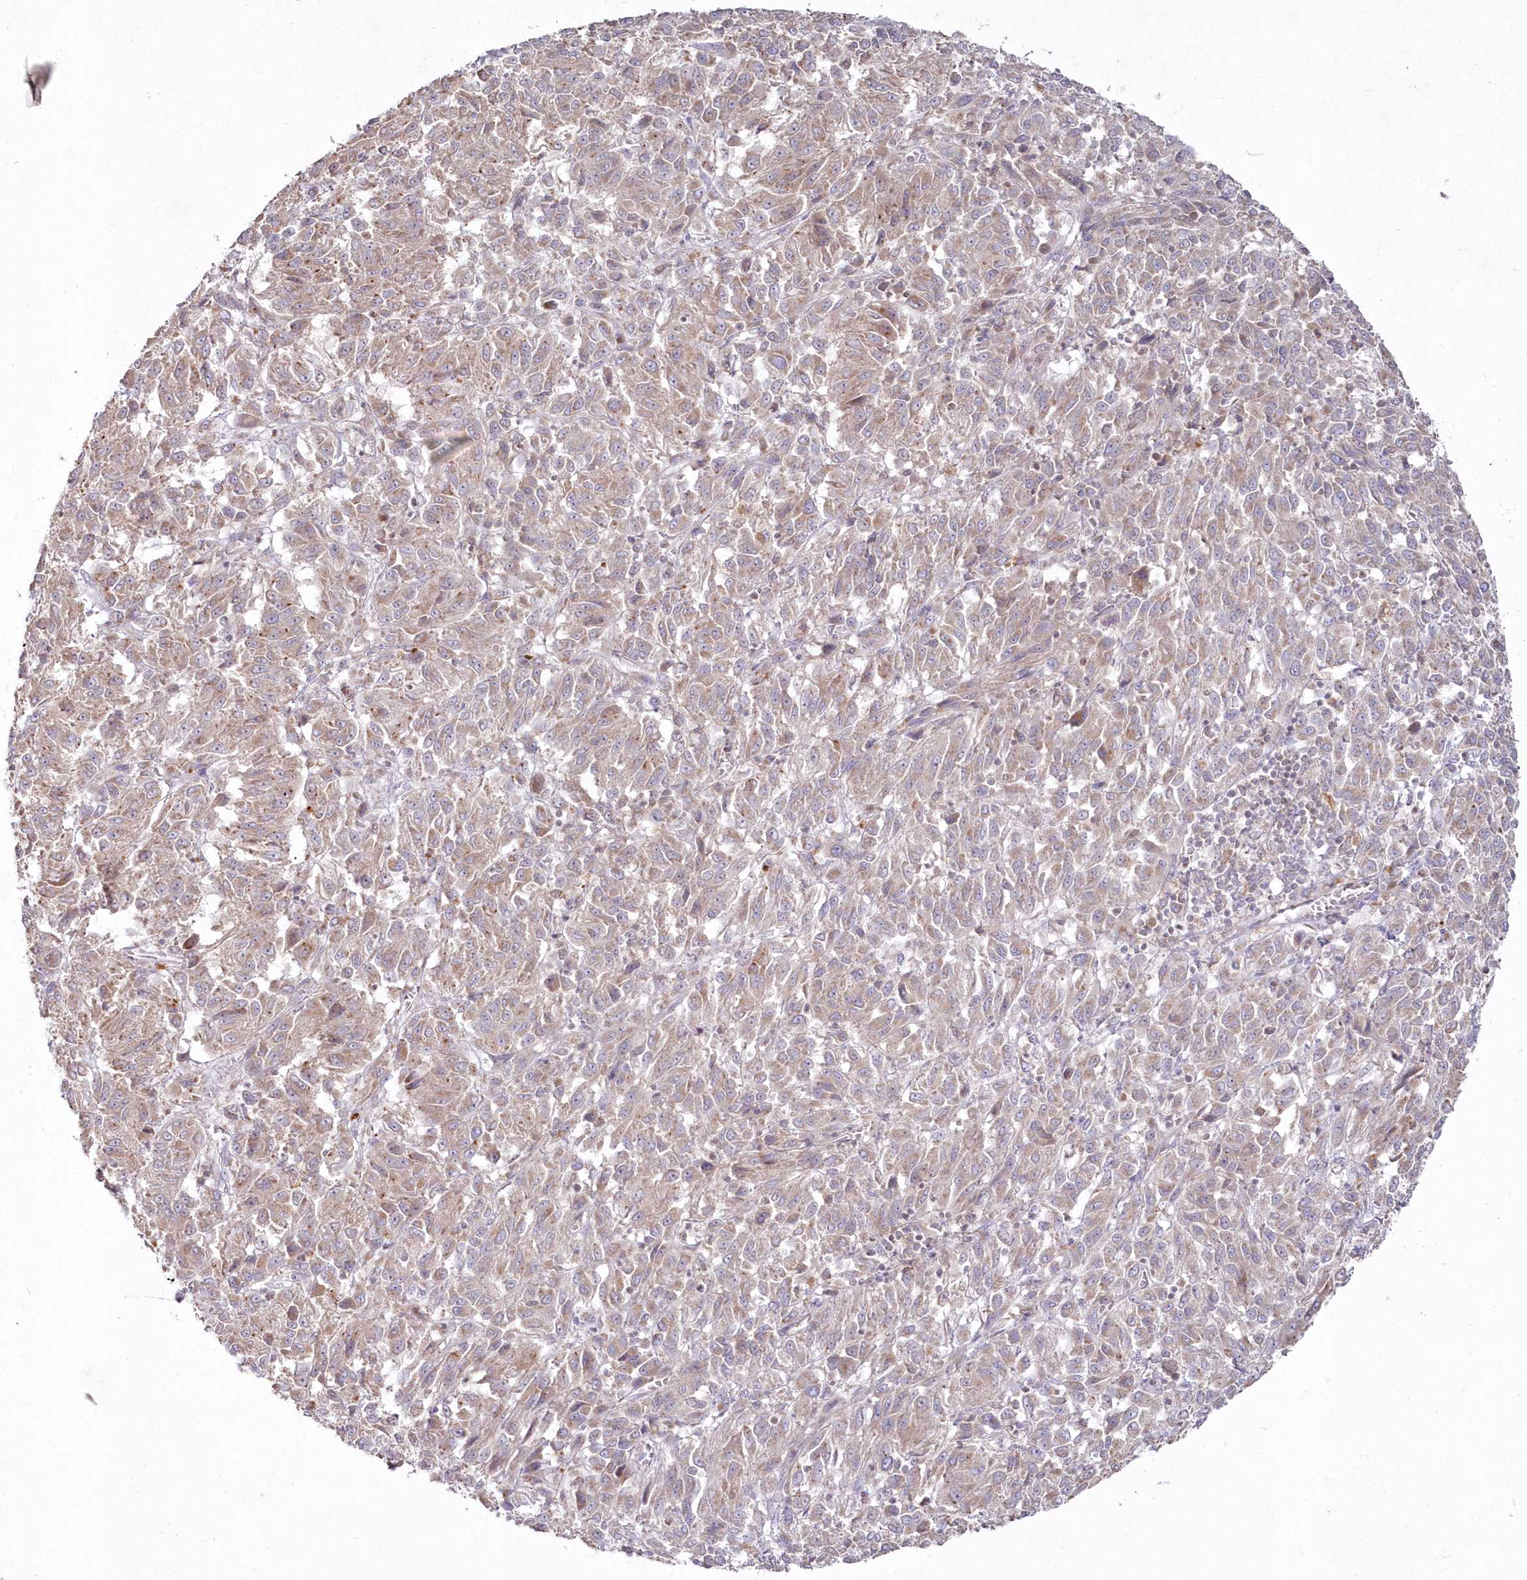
{"staining": {"intensity": "weak", "quantity": ">75%", "location": "cytoplasmic/membranous"}, "tissue": "melanoma", "cell_type": "Tumor cells", "image_type": "cancer", "snomed": [{"axis": "morphology", "description": "Malignant melanoma, Metastatic site"}, {"axis": "topography", "description": "Lung"}], "caption": "A brown stain highlights weak cytoplasmic/membranous staining of a protein in human malignant melanoma (metastatic site) tumor cells. The protein of interest is shown in brown color, while the nuclei are stained blue.", "gene": "ARSB", "patient": {"sex": "male", "age": 64}}